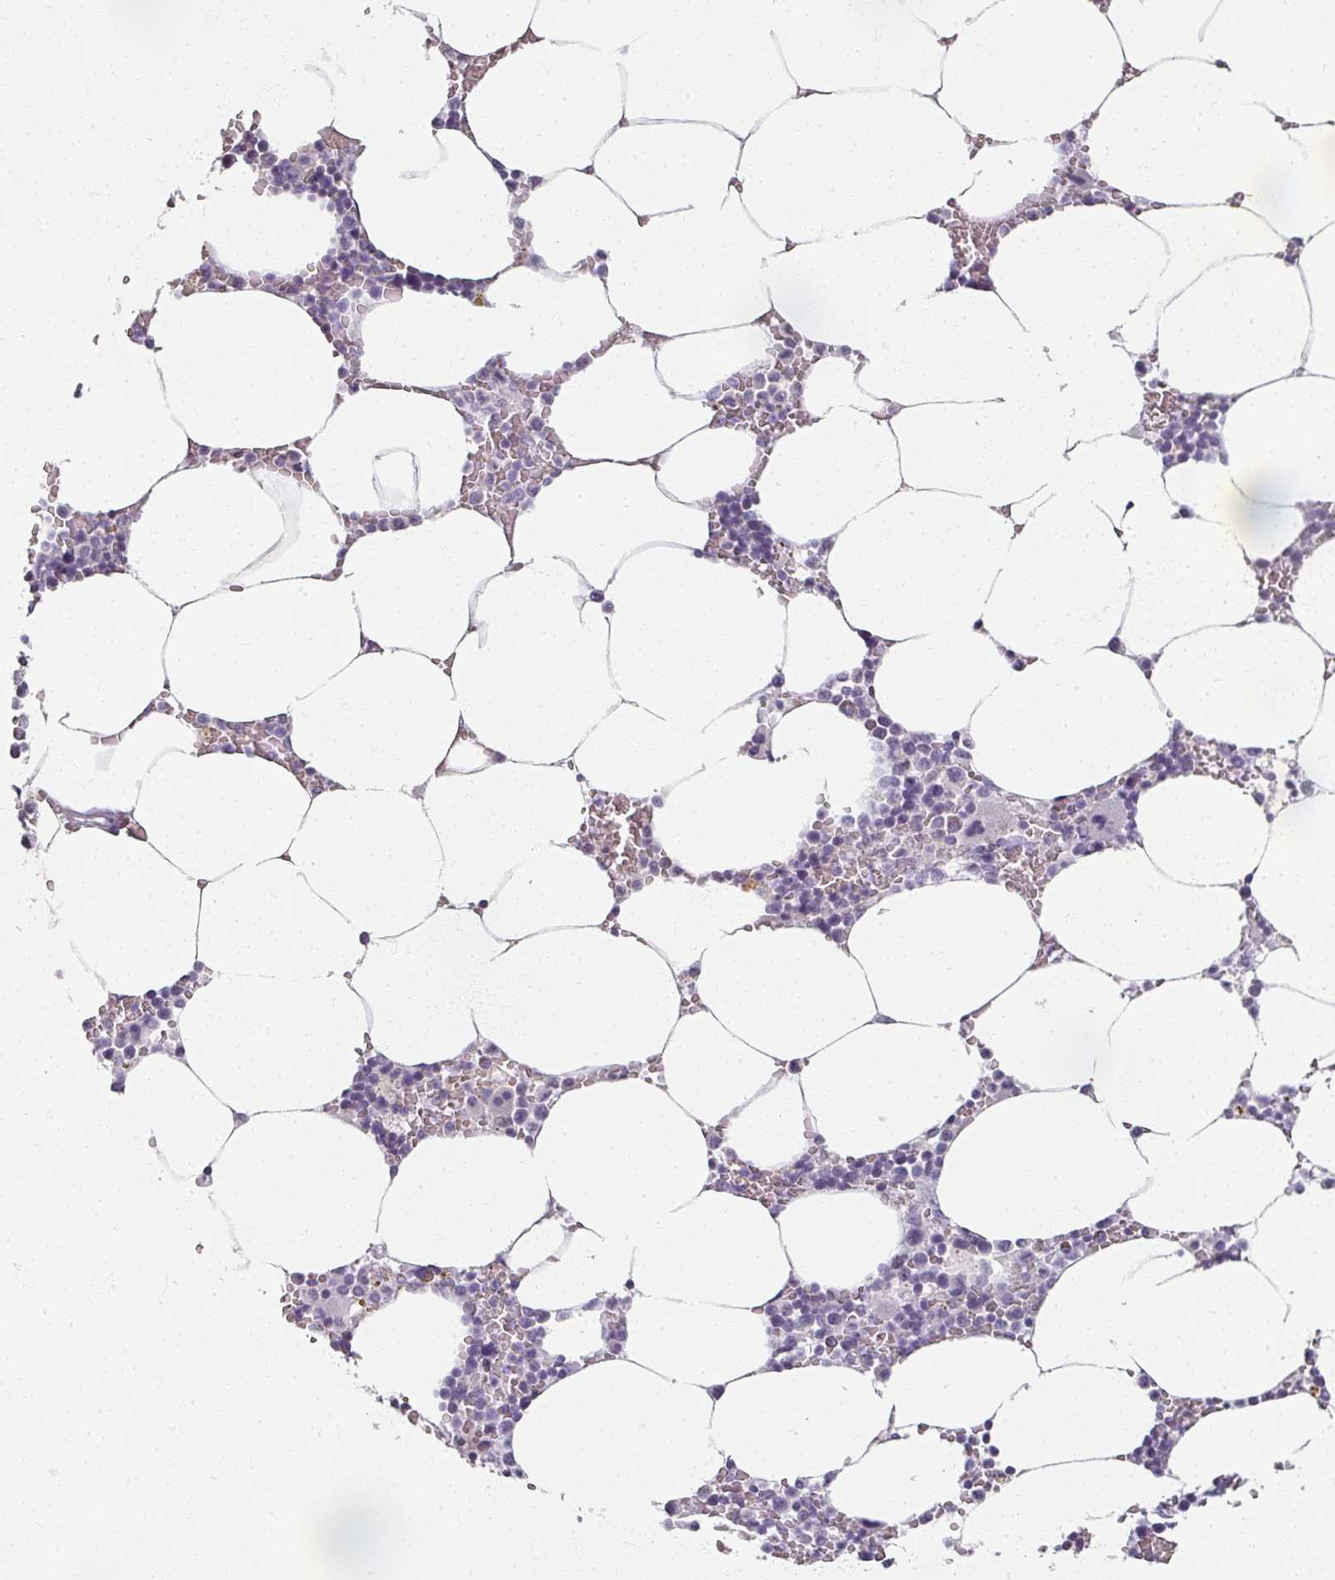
{"staining": {"intensity": "negative", "quantity": "none", "location": "none"}, "tissue": "bone marrow", "cell_type": "Hematopoietic cells", "image_type": "normal", "snomed": [{"axis": "morphology", "description": "Normal tissue, NOS"}, {"axis": "topography", "description": "Bone marrow"}], "caption": "Bone marrow was stained to show a protein in brown. There is no significant positivity in hematopoietic cells. The staining is performed using DAB (3,3'-diaminobenzidine) brown chromogen with nuclei counter-stained in using hematoxylin.", "gene": "REG3A", "patient": {"sex": "male", "age": 70}}